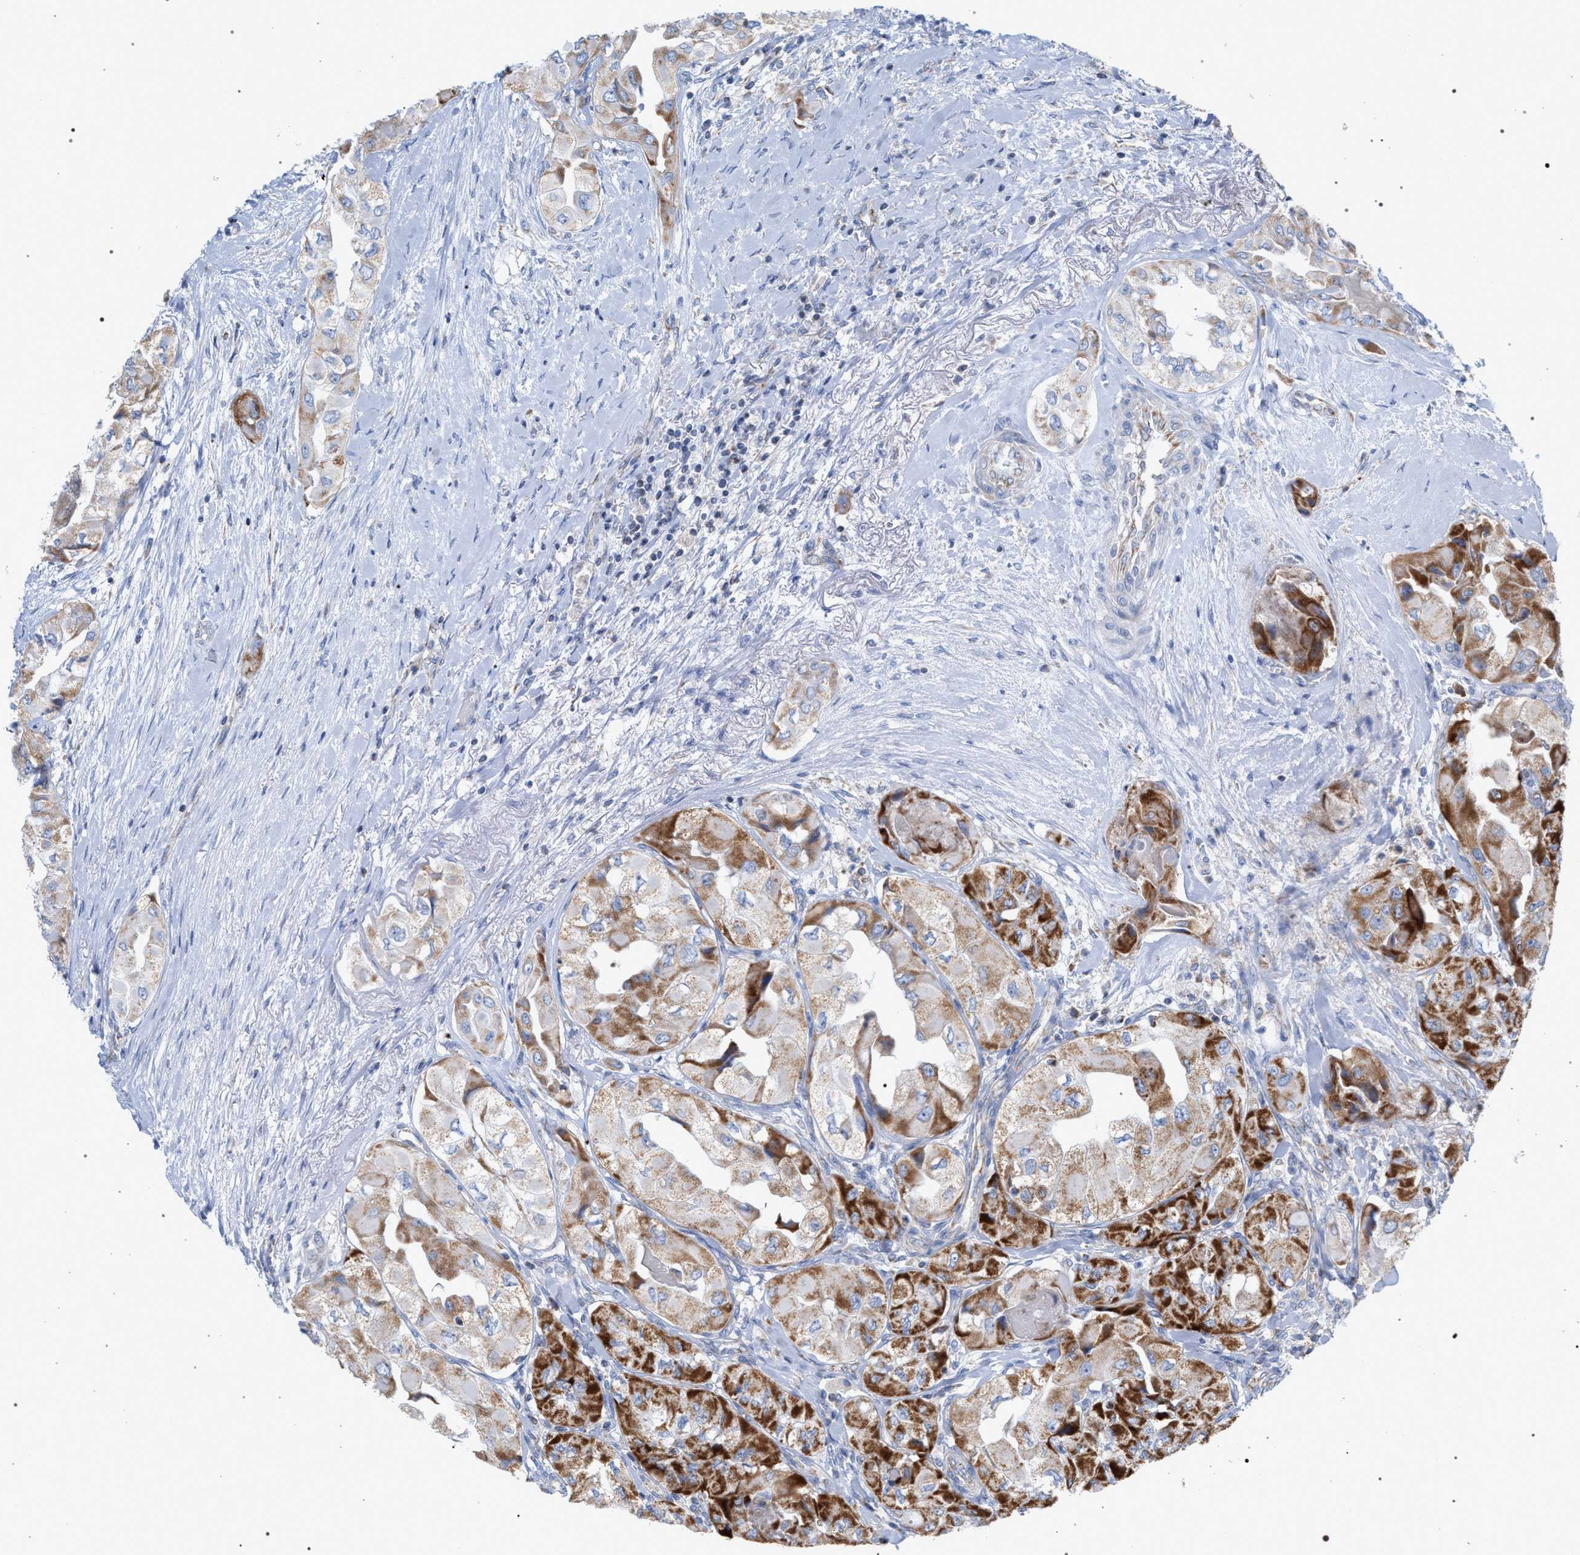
{"staining": {"intensity": "strong", "quantity": ">75%", "location": "cytoplasmic/membranous"}, "tissue": "thyroid cancer", "cell_type": "Tumor cells", "image_type": "cancer", "snomed": [{"axis": "morphology", "description": "Papillary adenocarcinoma, NOS"}, {"axis": "topography", "description": "Thyroid gland"}], "caption": "This is an image of IHC staining of papillary adenocarcinoma (thyroid), which shows strong staining in the cytoplasmic/membranous of tumor cells.", "gene": "ECI2", "patient": {"sex": "female", "age": 59}}